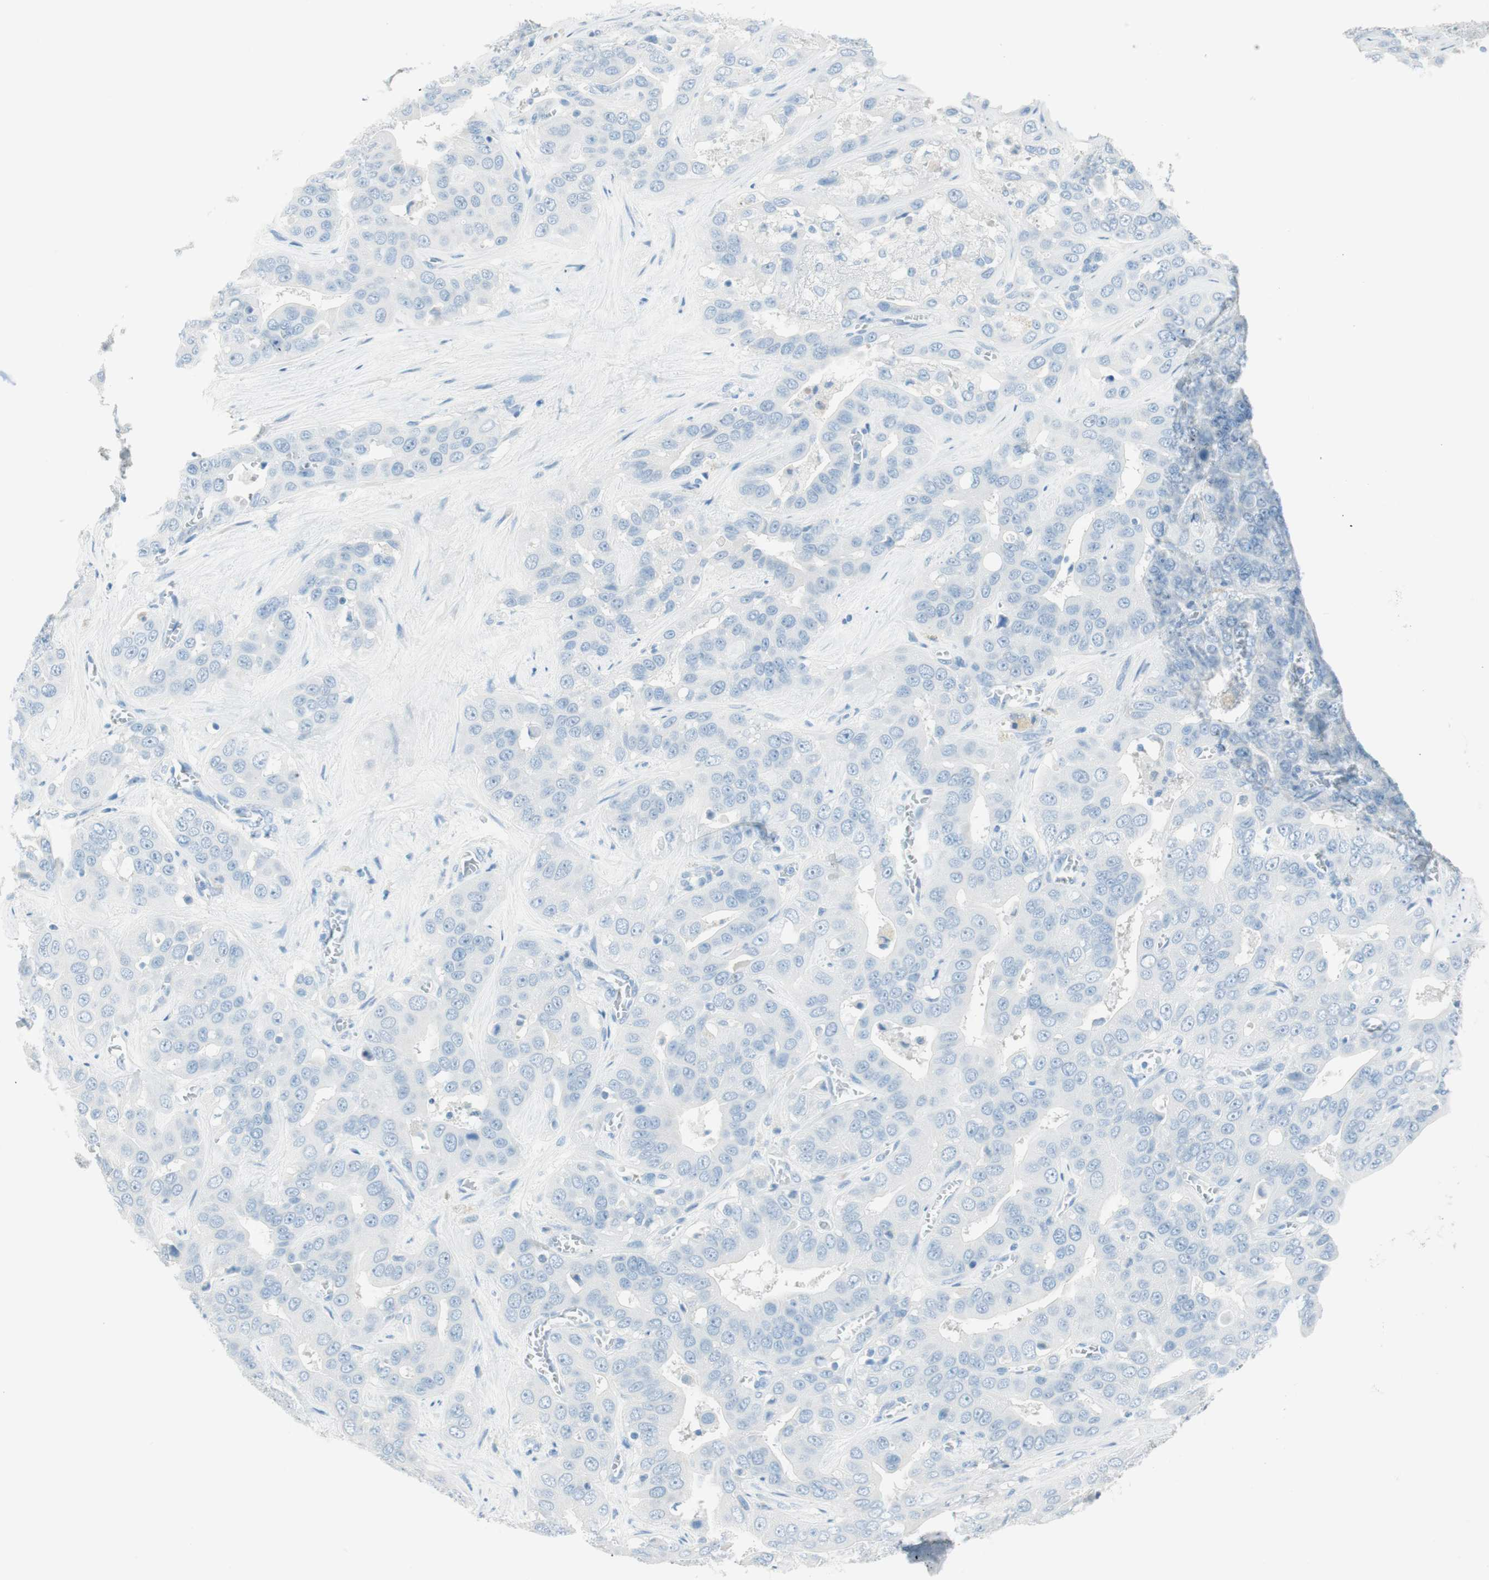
{"staining": {"intensity": "negative", "quantity": "none", "location": "none"}, "tissue": "liver cancer", "cell_type": "Tumor cells", "image_type": "cancer", "snomed": [{"axis": "morphology", "description": "Cholangiocarcinoma"}, {"axis": "topography", "description": "Liver"}], "caption": "Immunohistochemical staining of liver cholangiocarcinoma reveals no significant staining in tumor cells. (DAB immunohistochemistry (IHC) visualized using brightfield microscopy, high magnification).", "gene": "TNFRSF13C", "patient": {"sex": "female", "age": 52}}